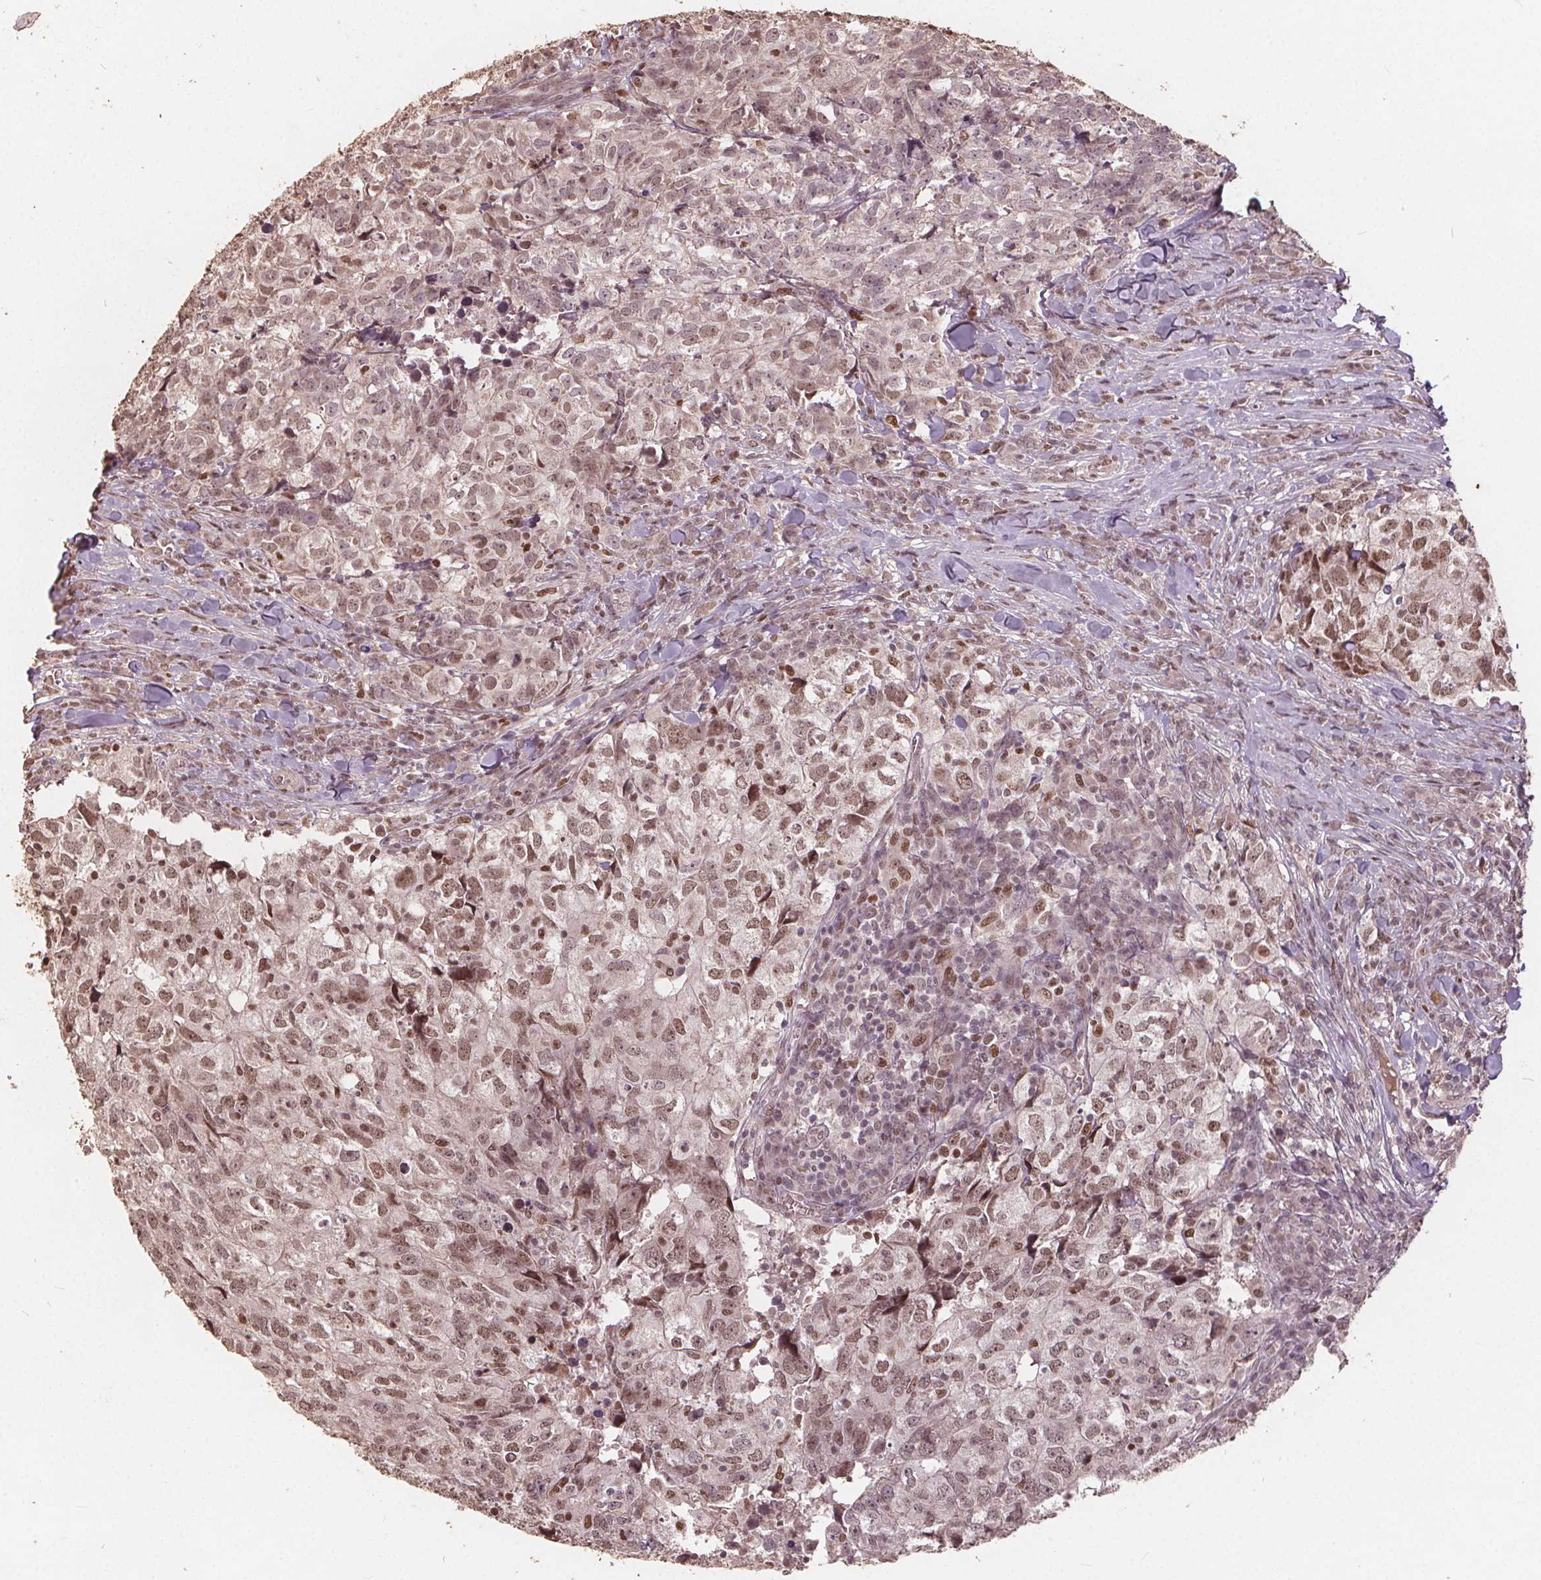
{"staining": {"intensity": "moderate", "quantity": ">75%", "location": "nuclear"}, "tissue": "breast cancer", "cell_type": "Tumor cells", "image_type": "cancer", "snomed": [{"axis": "morphology", "description": "Duct carcinoma"}, {"axis": "topography", "description": "Breast"}], "caption": "A micrograph of human breast infiltrating ductal carcinoma stained for a protein shows moderate nuclear brown staining in tumor cells. (DAB (3,3'-diaminobenzidine) IHC, brown staining for protein, blue staining for nuclei).", "gene": "DNMT3B", "patient": {"sex": "female", "age": 30}}